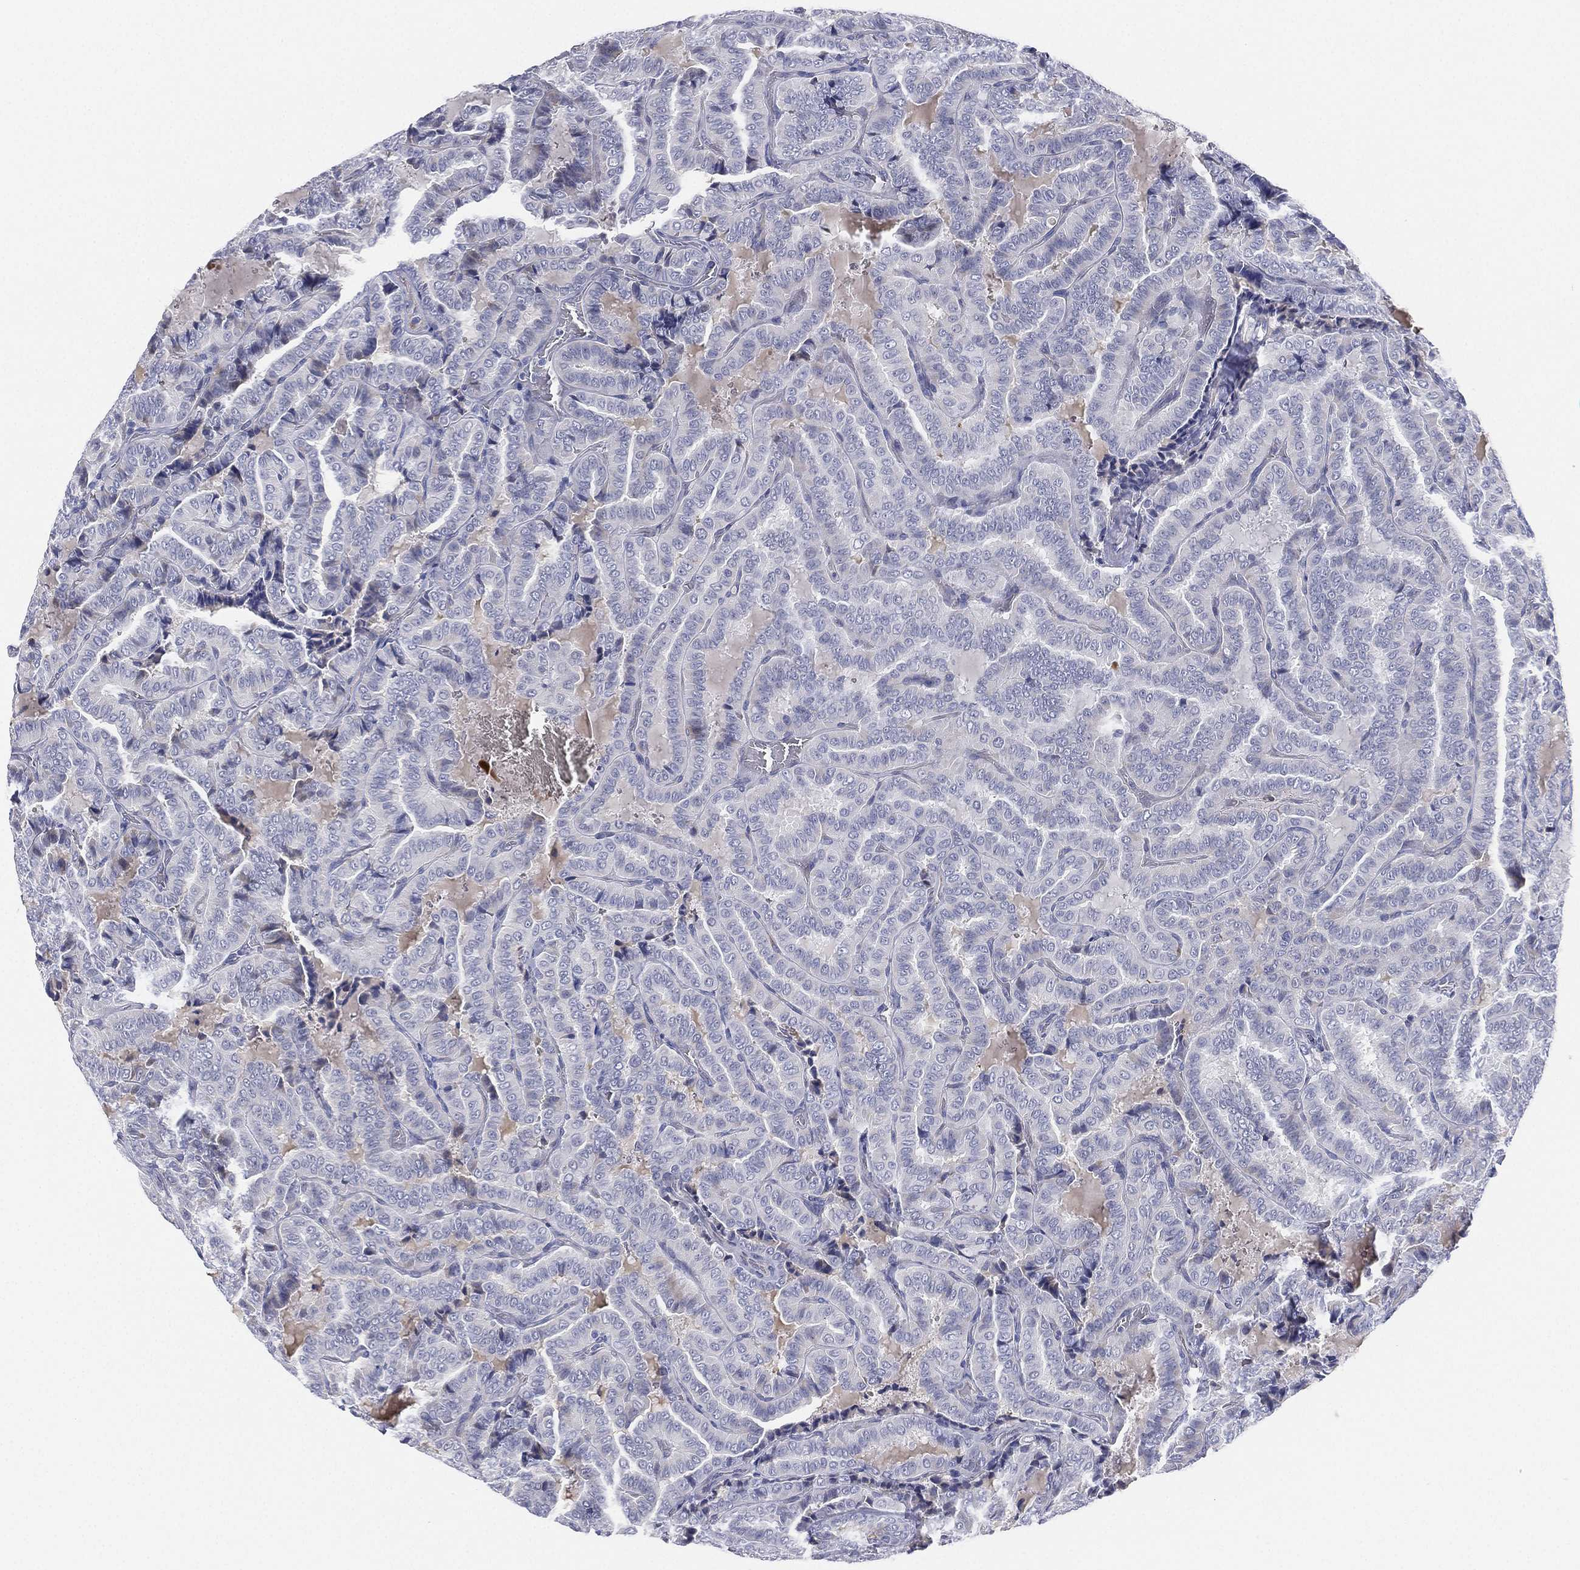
{"staining": {"intensity": "negative", "quantity": "none", "location": "none"}, "tissue": "thyroid cancer", "cell_type": "Tumor cells", "image_type": "cancer", "snomed": [{"axis": "morphology", "description": "Papillary adenocarcinoma, NOS"}, {"axis": "topography", "description": "Thyroid gland"}], "caption": "Immunohistochemical staining of human thyroid cancer (papillary adenocarcinoma) displays no significant staining in tumor cells.", "gene": "MLF1", "patient": {"sex": "female", "age": 39}}